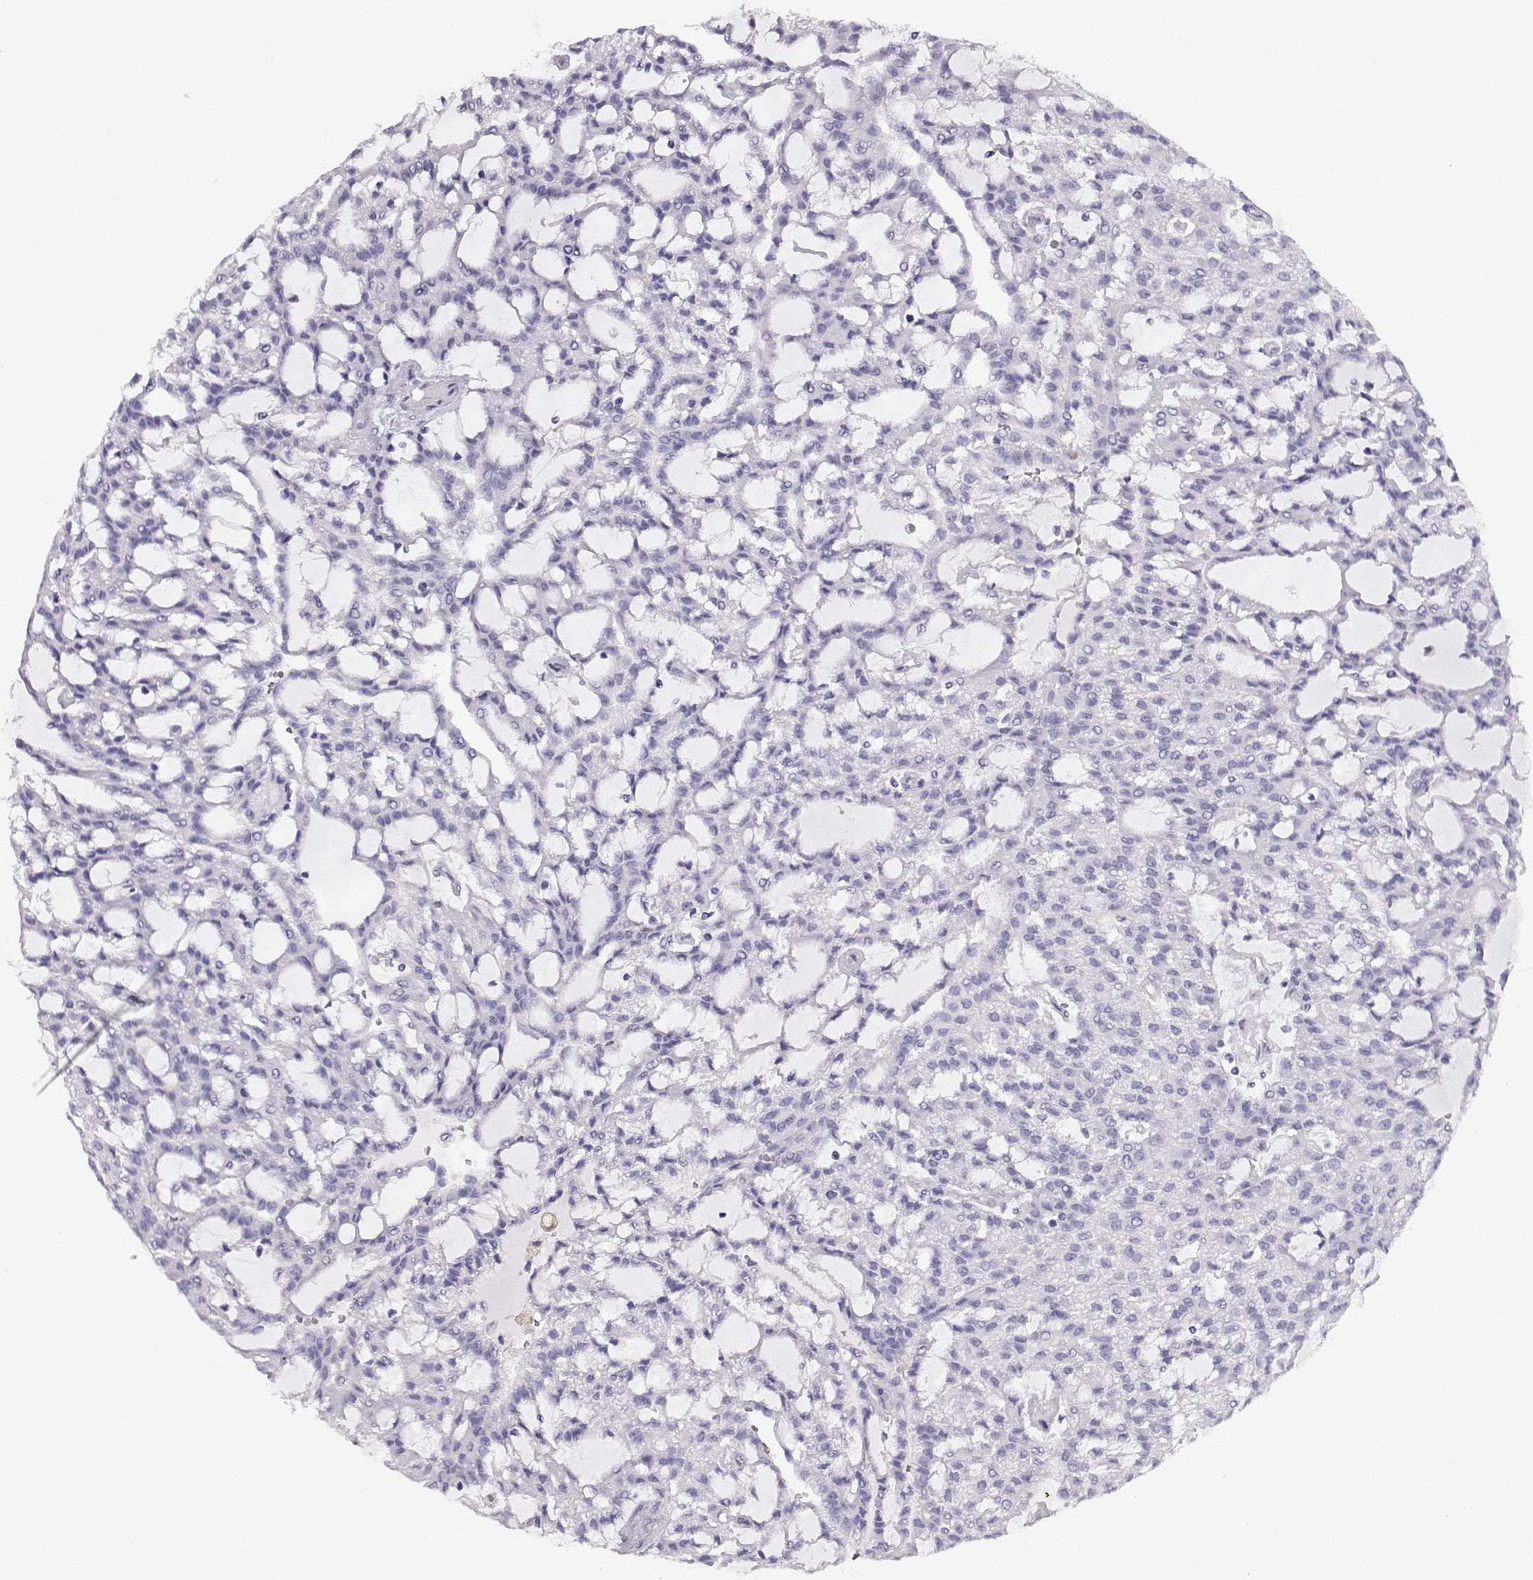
{"staining": {"intensity": "negative", "quantity": "none", "location": "none"}, "tissue": "renal cancer", "cell_type": "Tumor cells", "image_type": "cancer", "snomed": [{"axis": "morphology", "description": "Adenocarcinoma, NOS"}, {"axis": "topography", "description": "Kidney"}], "caption": "A histopathology image of renal cancer (adenocarcinoma) stained for a protein displays no brown staining in tumor cells.", "gene": "ACTN2", "patient": {"sex": "male", "age": 63}}